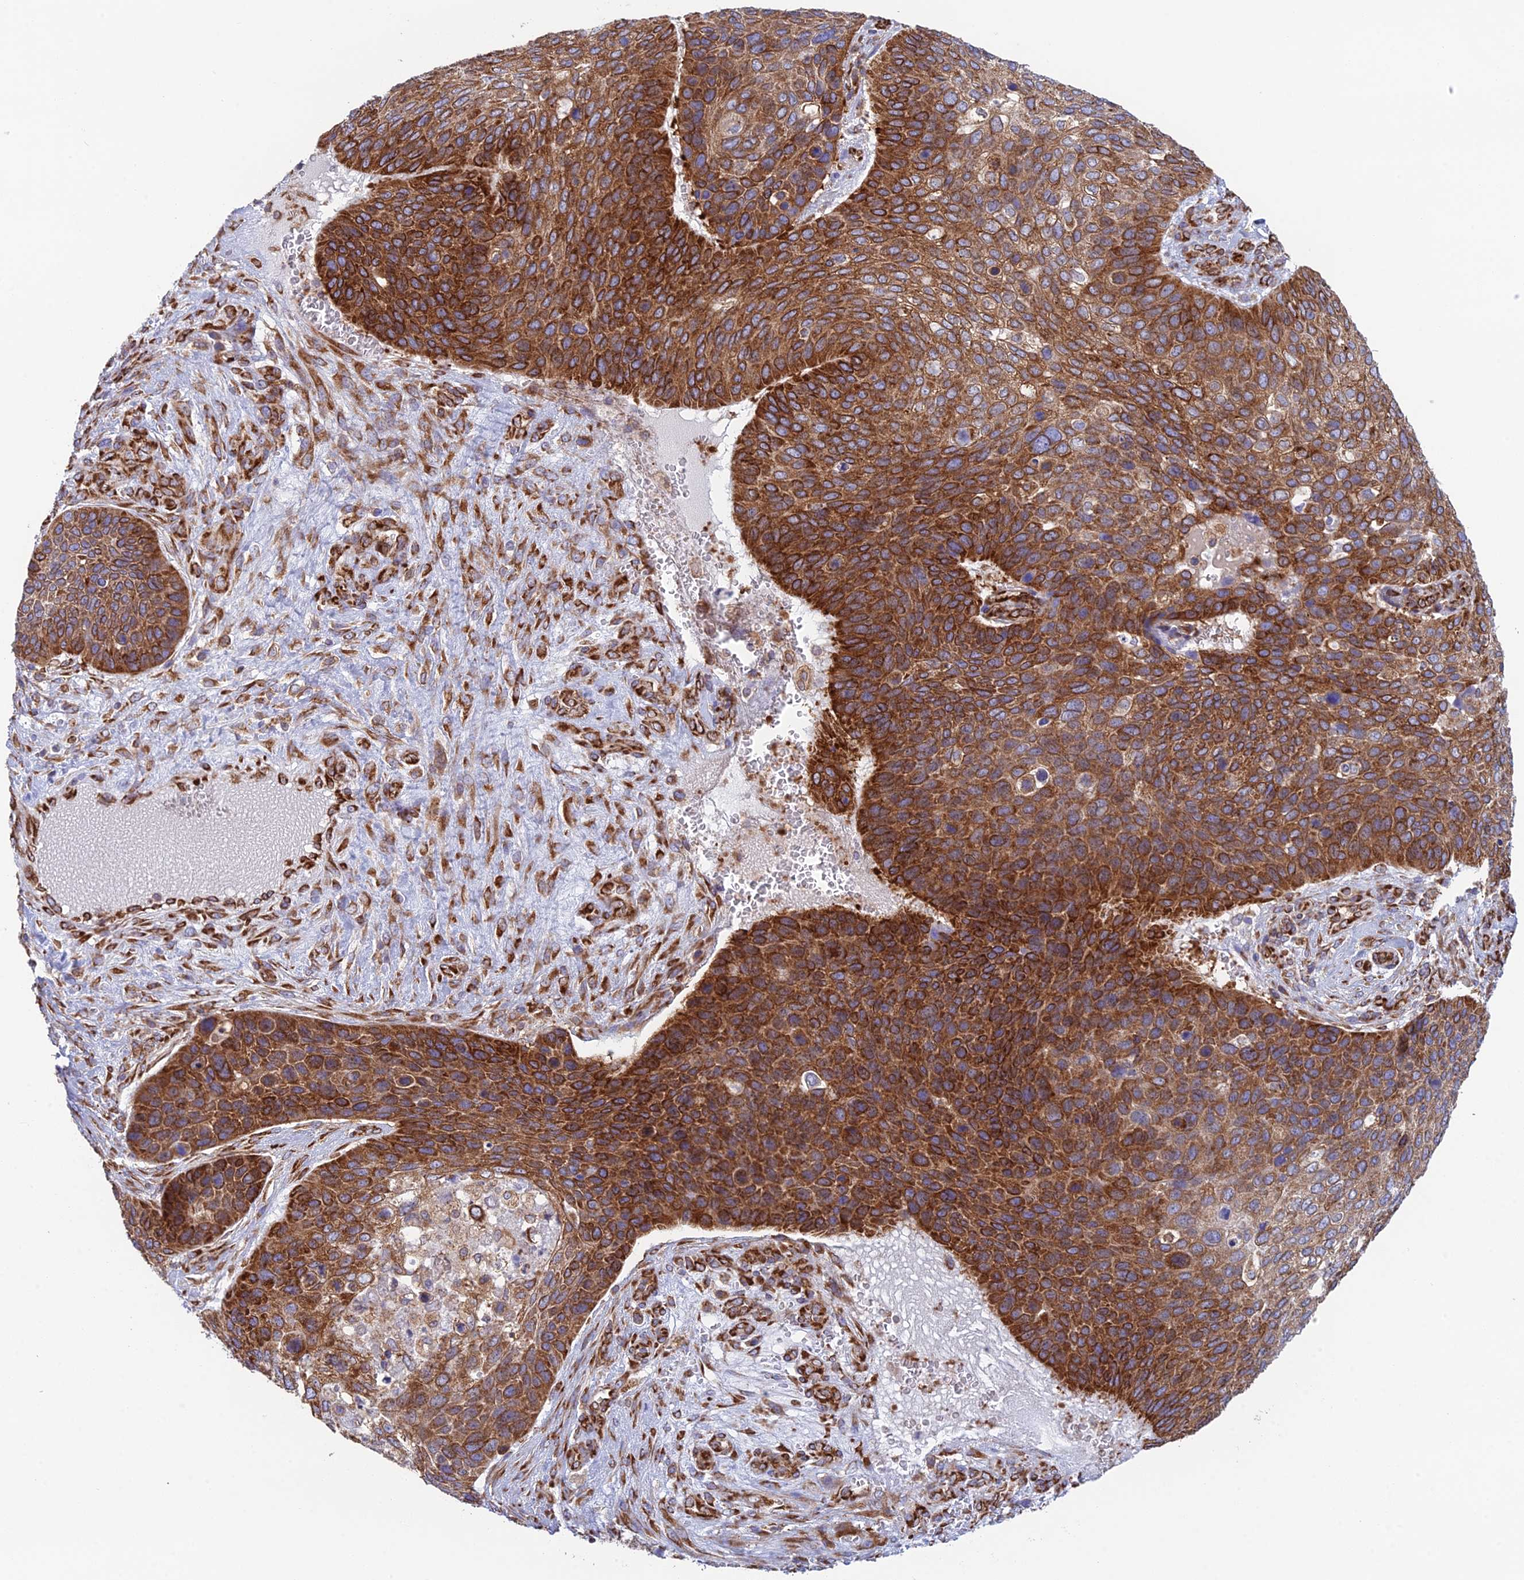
{"staining": {"intensity": "strong", "quantity": ">75%", "location": "cytoplasmic/membranous"}, "tissue": "skin cancer", "cell_type": "Tumor cells", "image_type": "cancer", "snomed": [{"axis": "morphology", "description": "Basal cell carcinoma"}, {"axis": "topography", "description": "Skin"}], "caption": "Protein staining shows strong cytoplasmic/membranous positivity in approximately >75% of tumor cells in skin cancer. Using DAB (3,3'-diaminobenzidine) (brown) and hematoxylin (blue) stains, captured at high magnification using brightfield microscopy.", "gene": "CCDC69", "patient": {"sex": "female", "age": 74}}